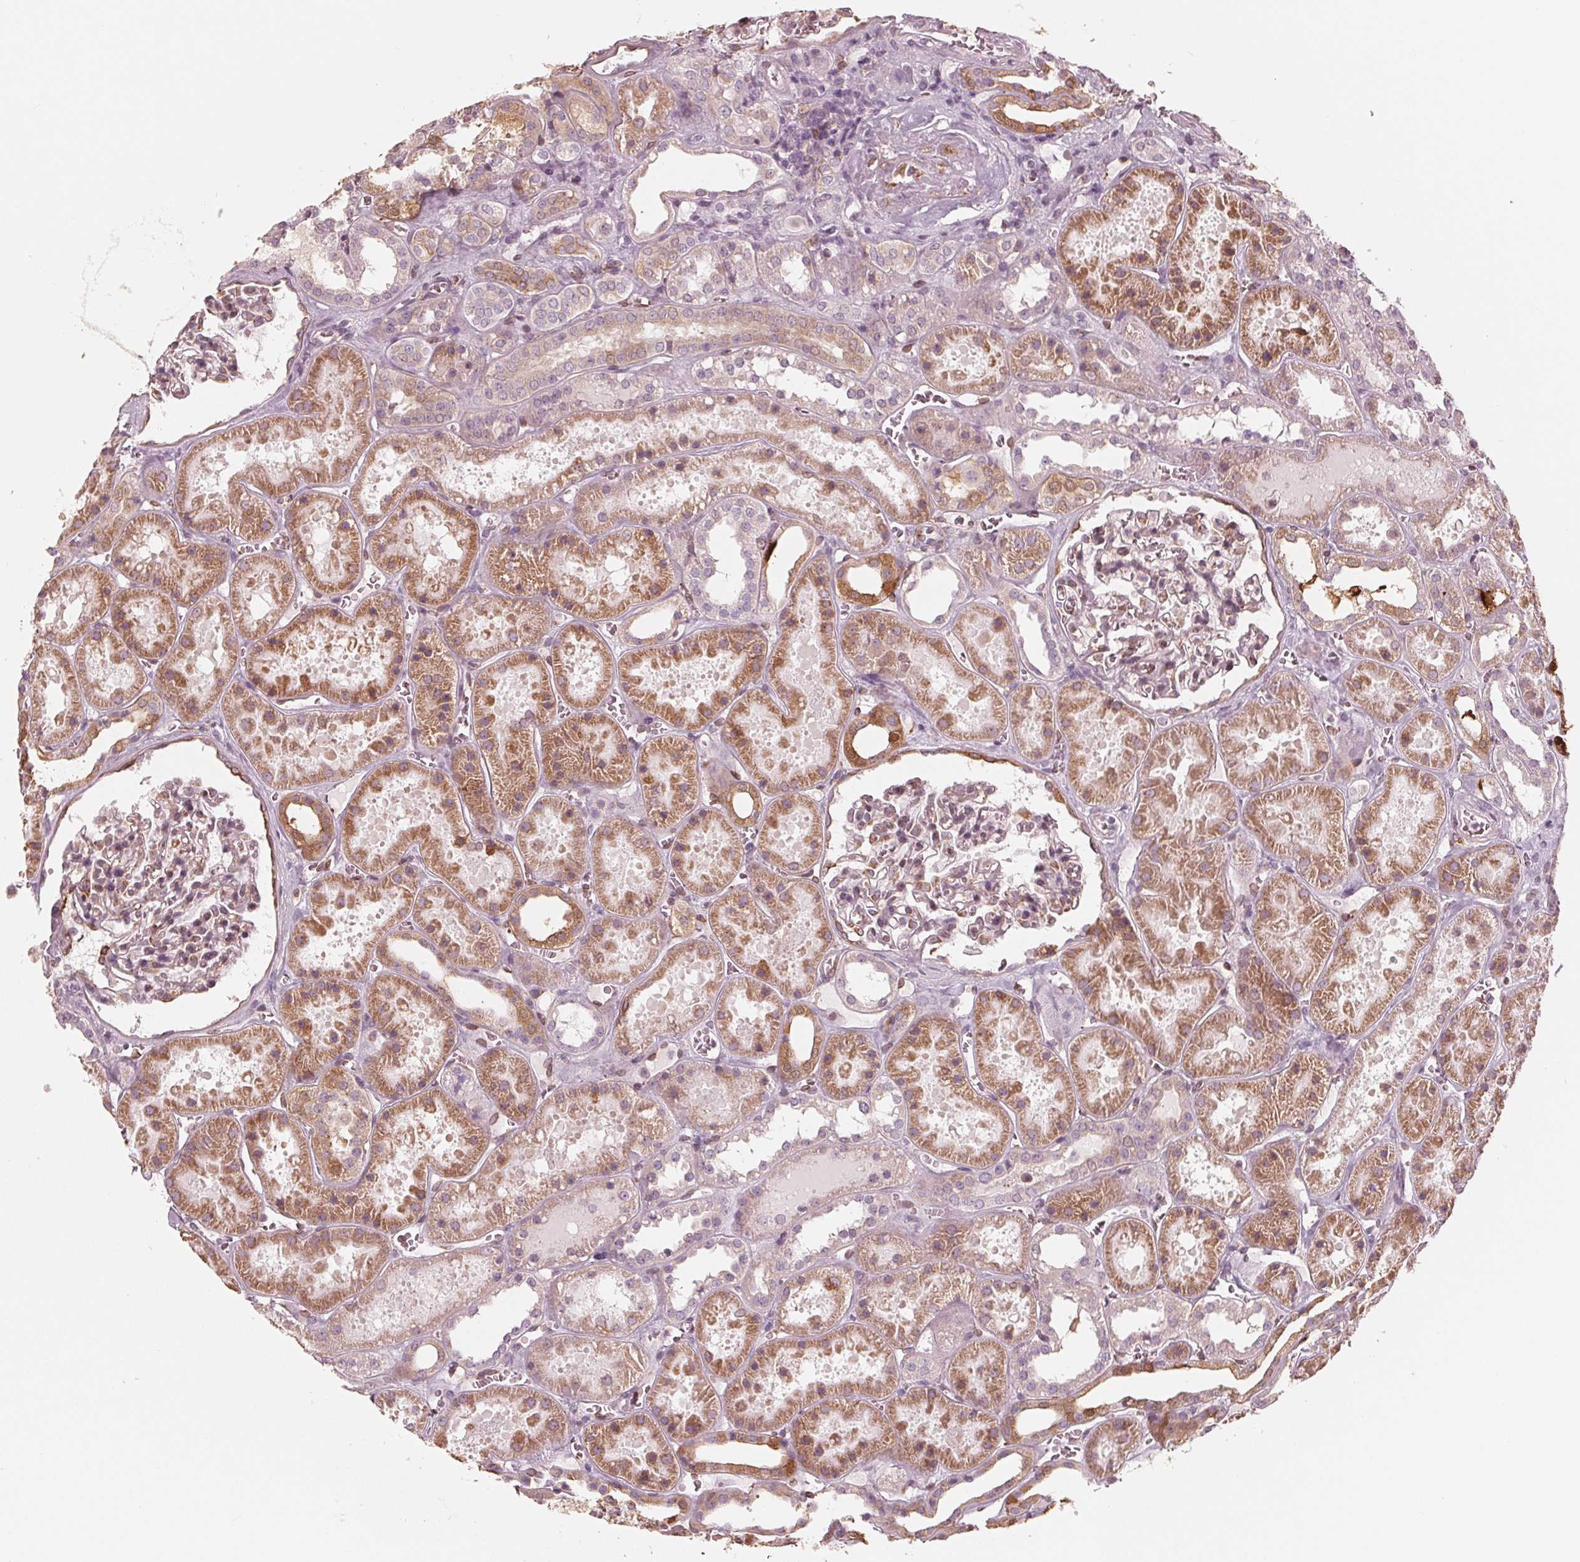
{"staining": {"intensity": "moderate", "quantity": "<25%", "location": "cytoplasmic/membranous,nuclear"}, "tissue": "kidney", "cell_type": "Cells in glomeruli", "image_type": "normal", "snomed": [{"axis": "morphology", "description": "Normal tissue, NOS"}, {"axis": "topography", "description": "Kidney"}], "caption": "Human kidney stained for a protein (brown) displays moderate cytoplasmic/membranous,nuclear positive expression in about <25% of cells in glomeruli.", "gene": "IKBIP", "patient": {"sex": "female", "age": 41}}